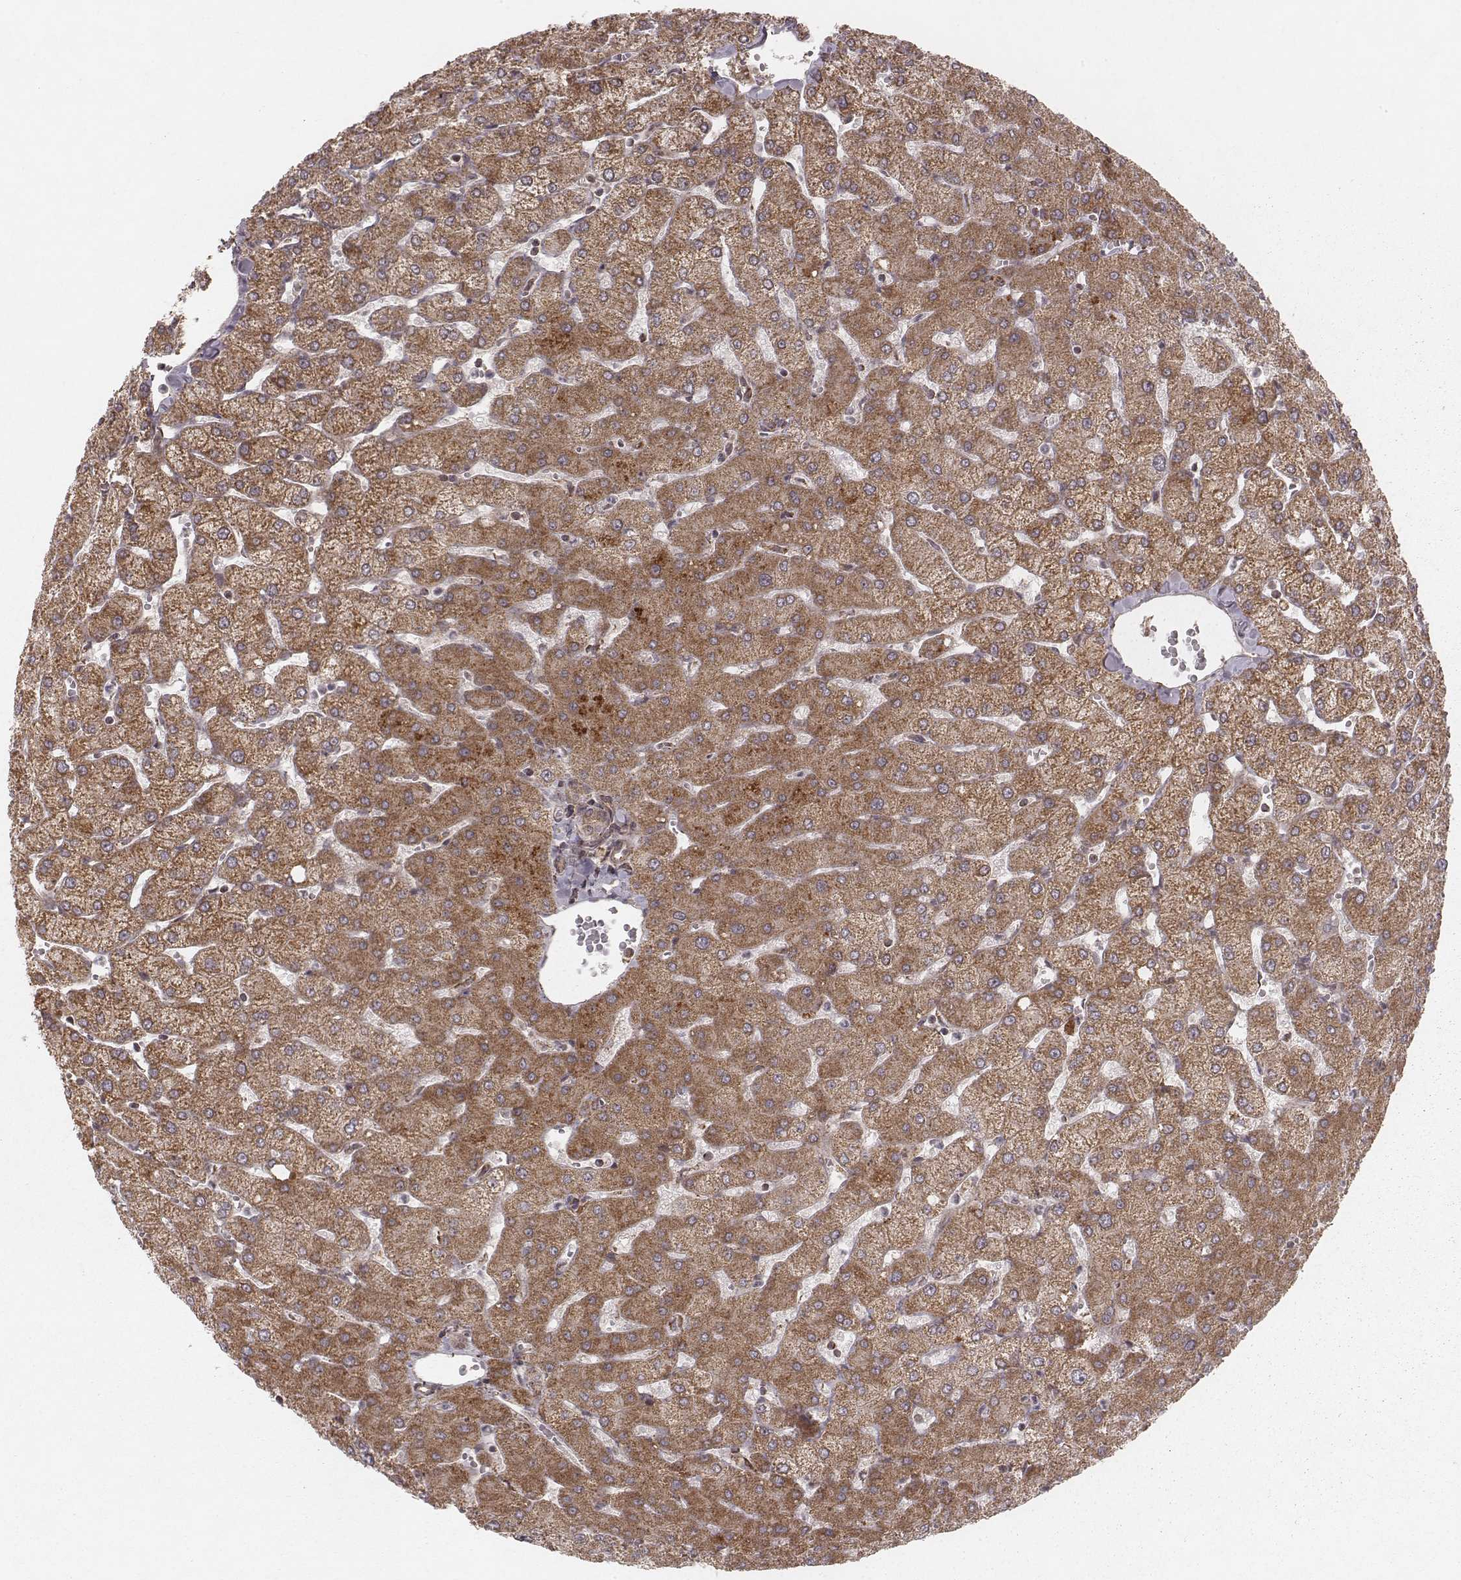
{"staining": {"intensity": "moderate", "quantity": ">75%", "location": "cytoplasmic/membranous"}, "tissue": "liver", "cell_type": "Cholangiocytes", "image_type": "normal", "snomed": [{"axis": "morphology", "description": "Normal tissue, NOS"}, {"axis": "topography", "description": "Liver"}], "caption": "An image of liver stained for a protein demonstrates moderate cytoplasmic/membranous brown staining in cholangiocytes. (Brightfield microscopy of DAB IHC at high magnification).", "gene": "NDUFA7", "patient": {"sex": "female", "age": 54}}